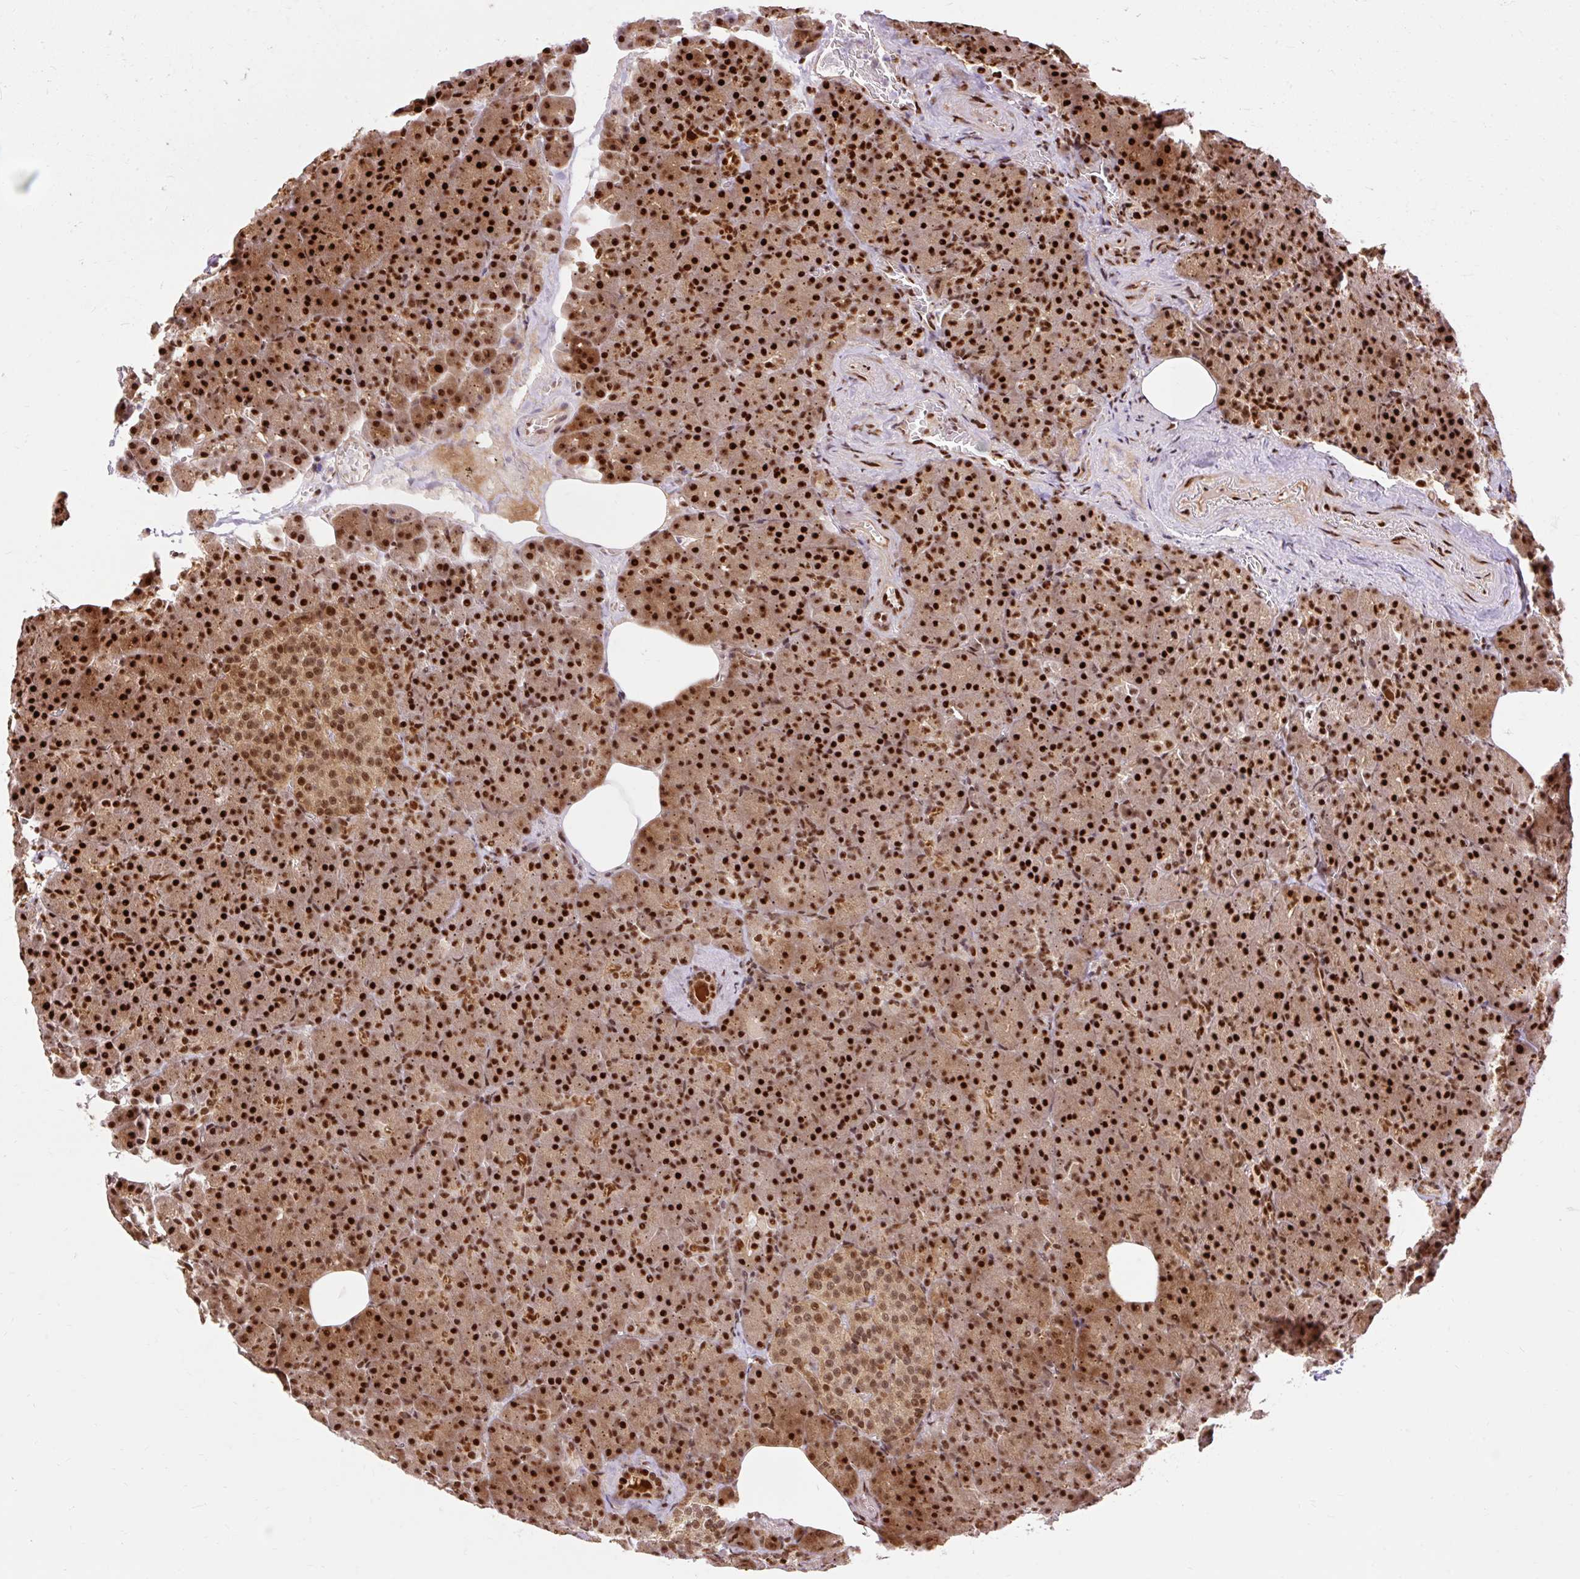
{"staining": {"intensity": "strong", "quantity": ">75%", "location": "cytoplasmic/membranous,nuclear"}, "tissue": "pancreas", "cell_type": "Exocrine glandular cells", "image_type": "normal", "snomed": [{"axis": "morphology", "description": "Normal tissue, NOS"}, {"axis": "topography", "description": "Pancreas"}], "caption": "This image reveals immunohistochemistry staining of normal pancreas, with high strong cytoplasmic/membranous,nuclear staining in about >75% of exocrine glandular cells.", "gene": "MECOM", "patient": {"sex": "female", "age": 74}}